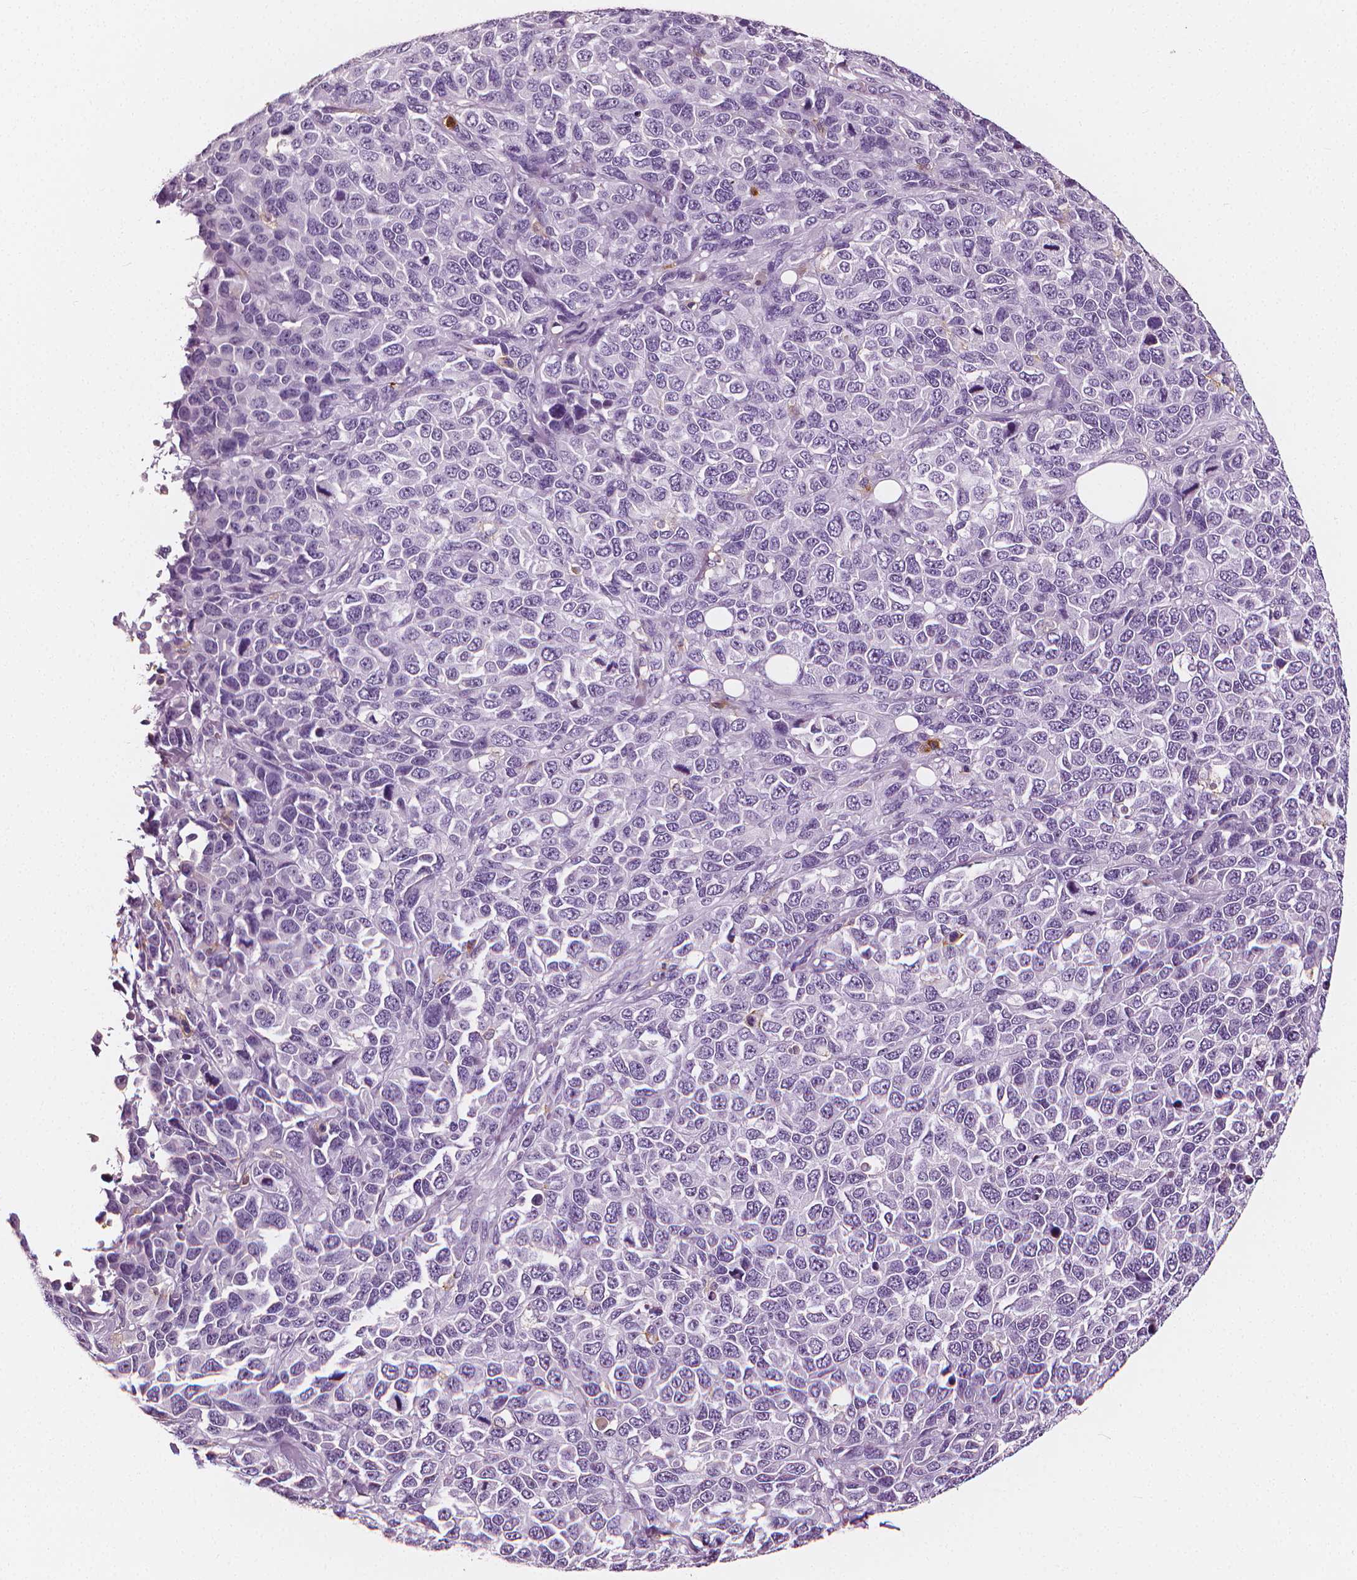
{"staining": {"intensity": "negative", "quantity": "none", "location": "none"}, "tissue": "melanoma", "cell_type": "Tumor cells", "image_type": "cancer", "snomed": [{"axis": "morphology", "description": "Malignant melanoma, Metastatic site"}, {"axis": "topography", "description": "Skin"}], "caption": "Malignant melanoma (metastatic site) stained for a protein using IHC shows no positivity tumor cells.", "gene": "PTPRC", "patient": {"sex": "male", "age": 84}}